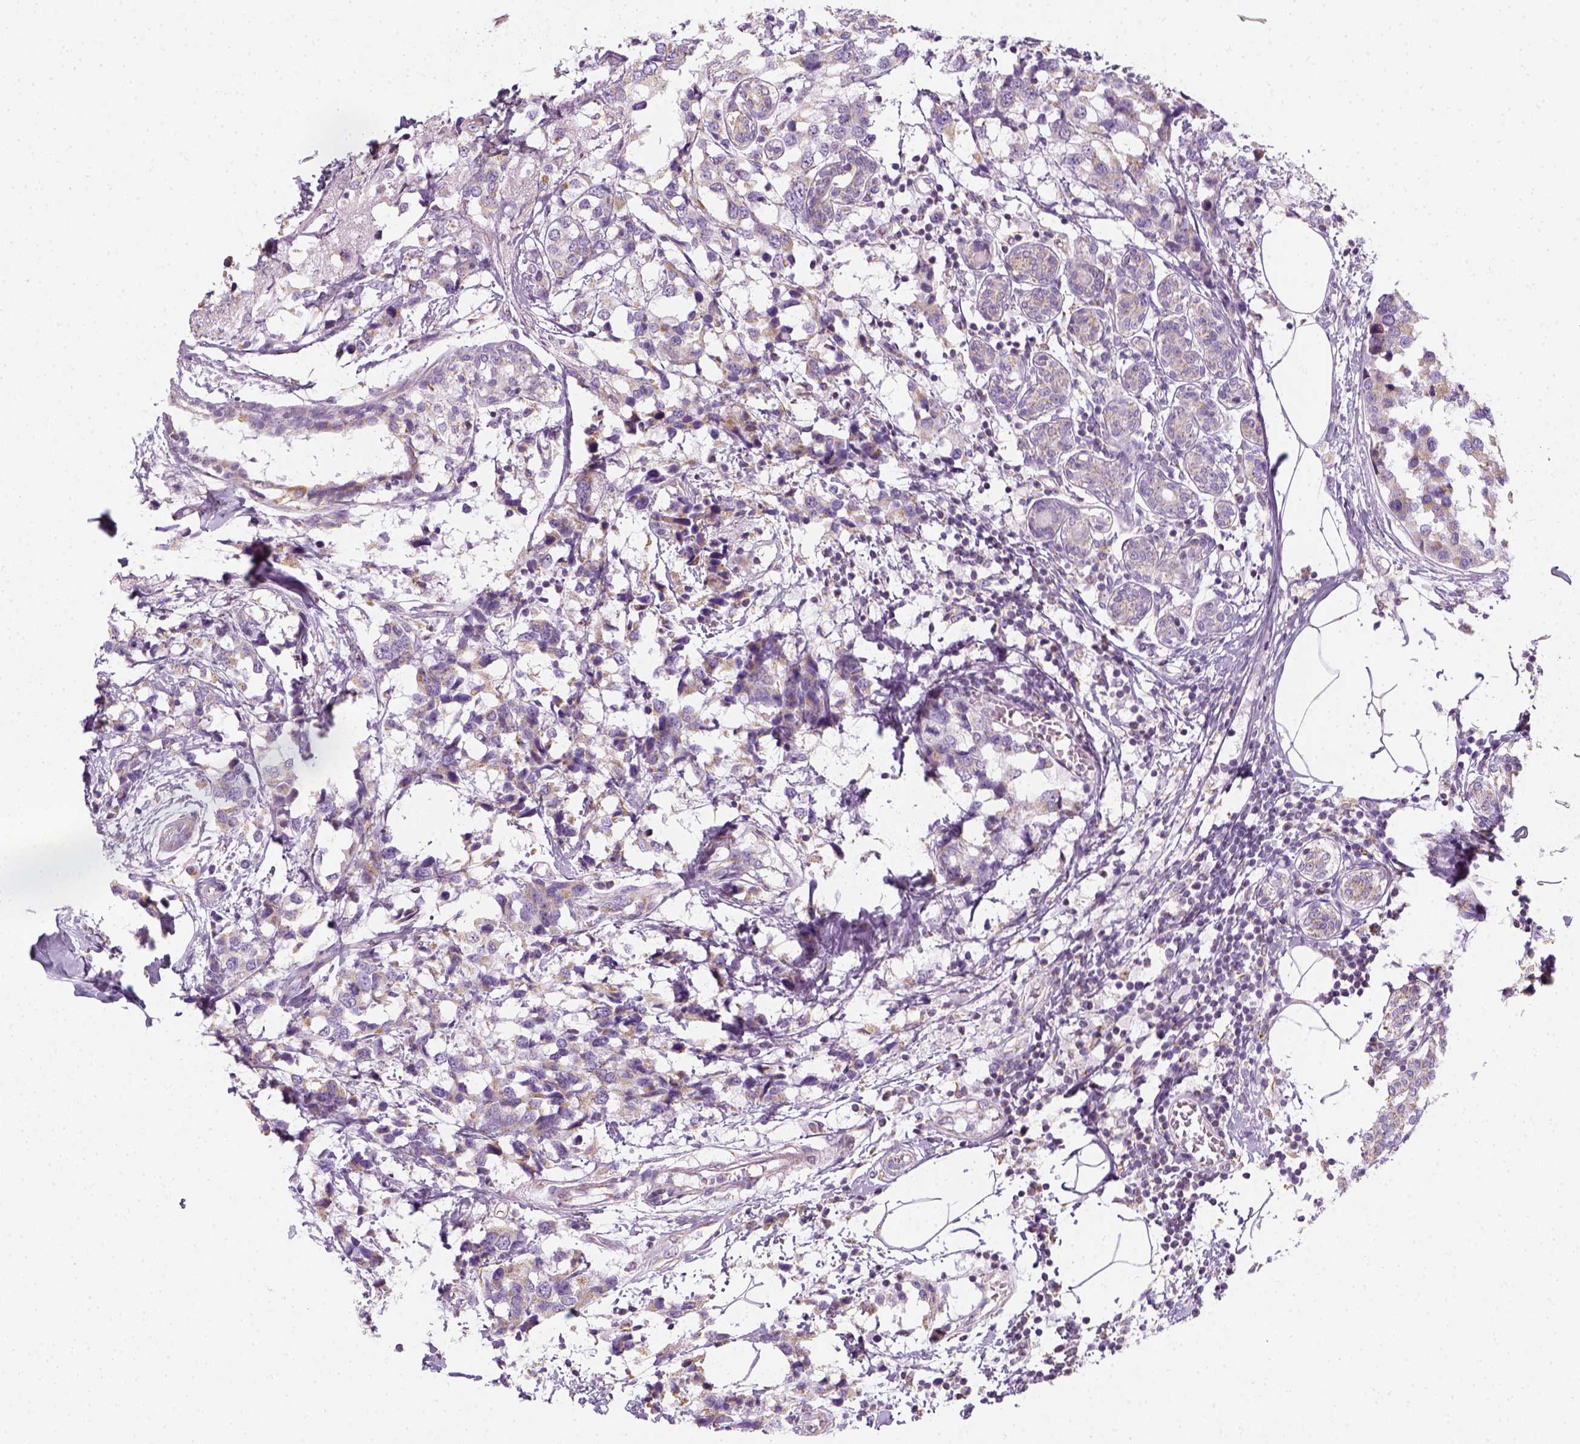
{"staining": {"intensity": "weak", "quantity": "25%-75%", "location": "cytoplasmic/membranous"}, "tissue": "breast cancer", "cell_type": "Tumor cells", "image_type": "cancer", "snomed": [{"axis": "morphology", "description": "Lobular carcinoma"}, {"axis": "topography", "description": "Breast"}], "caption": "An image showing weak cytoplasmic/membranous expression in about 25%-75% of tumor cells in breast cancer (lobular carcinoma), as visualized by brown immunohistochemical staining.", "gene": "AWAT2", "patient": {"sex": "female", "age": 59}}